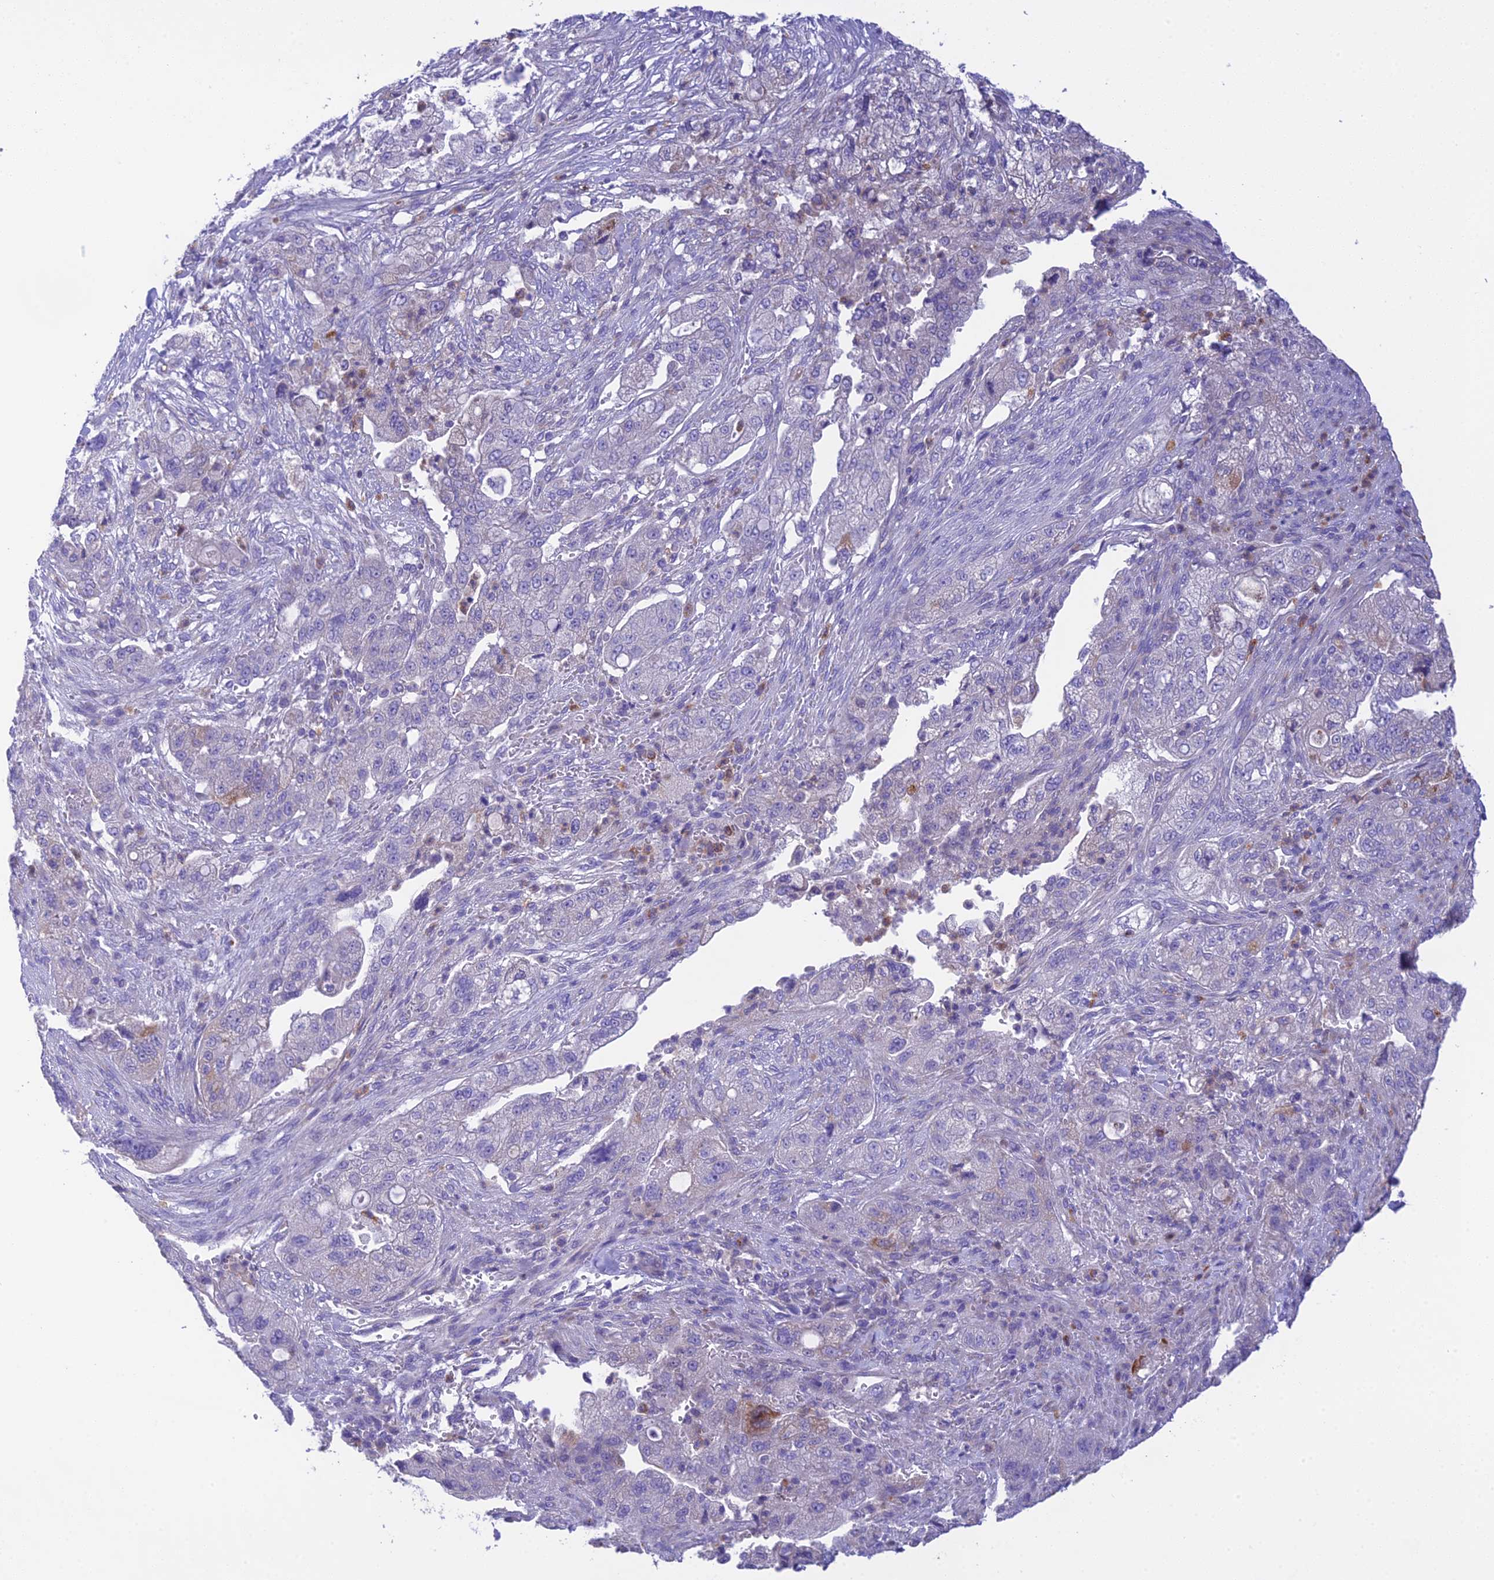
{"staining": {"intensity": "negative", "quantity": "none", "location": "none"}, "tissue": "pancreatic cancer", "cell_type": "Tumor cells", "image_type": "cancer", "snomed": [{"axis": "morphology", "description": "Adenocarcinoma, NOS"}, {"axis": "topography", "description": "Pancreas"}], "caption": "This is an IHC photomicrograph of human pancreatic cancer. There is no expression in tumor cells.", "gene": "KIAA0408", "patient": {"sex": "female", "age": 78}}